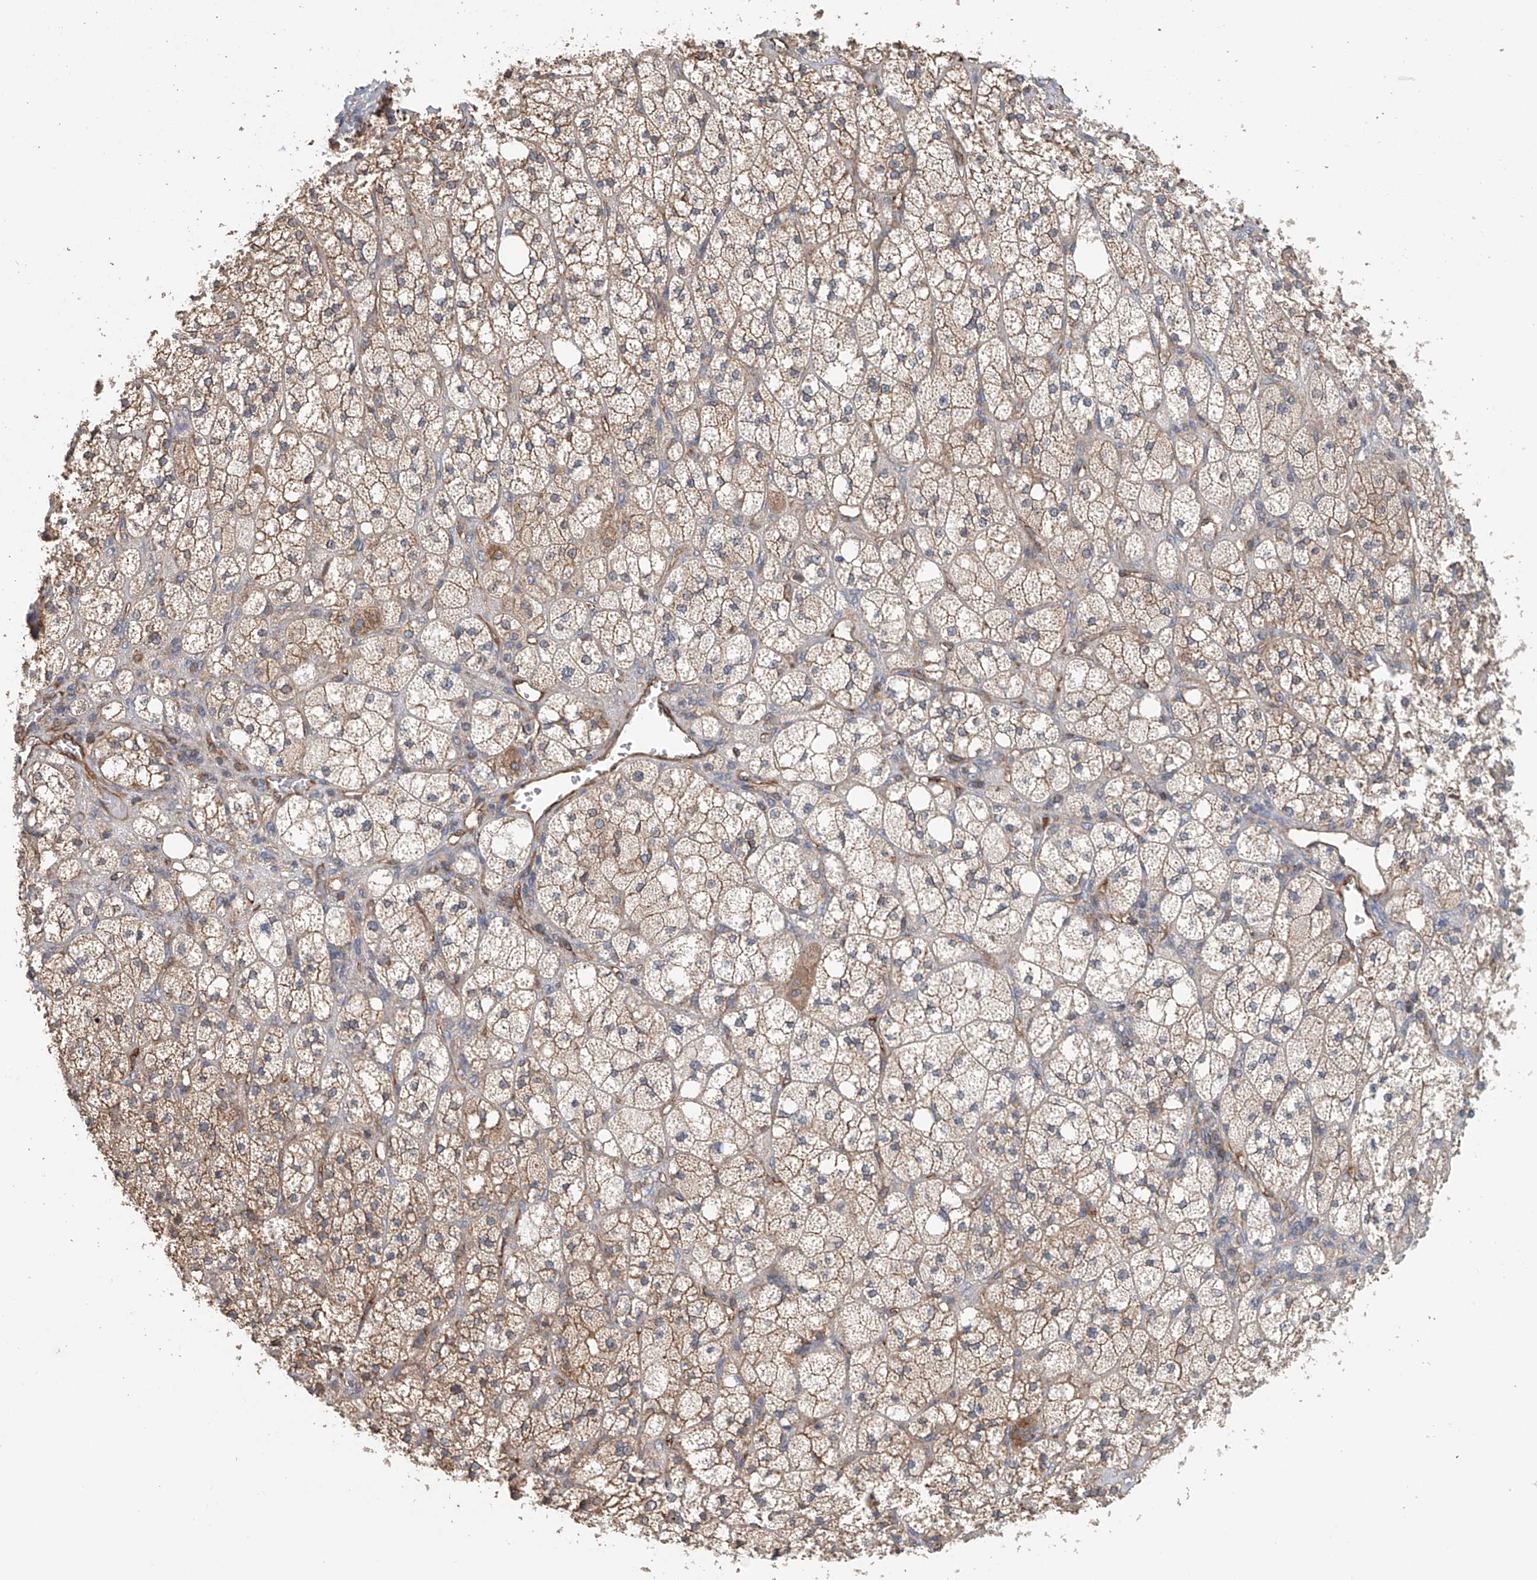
{"staining": {"intensity": "moderate", "quantity": ">75%", "location": "cytoplasmic/membranous"}, "tissue": "adrenal gland", "cell_type": "Glandular cells", "image_type": "normal", "snomed": [{"axis": "morphology", "description": "Normal tissue, NOS"}, {"axis": "topography", "description": "Adrenal gland"}], "caption": "A micrograph of adrenal gland stained for a protein displays moderate cytoplasmic/membranous brown staining in glandular cells.", "gene": "FRYL", "patient": {"sex": "male", "age": 61}}